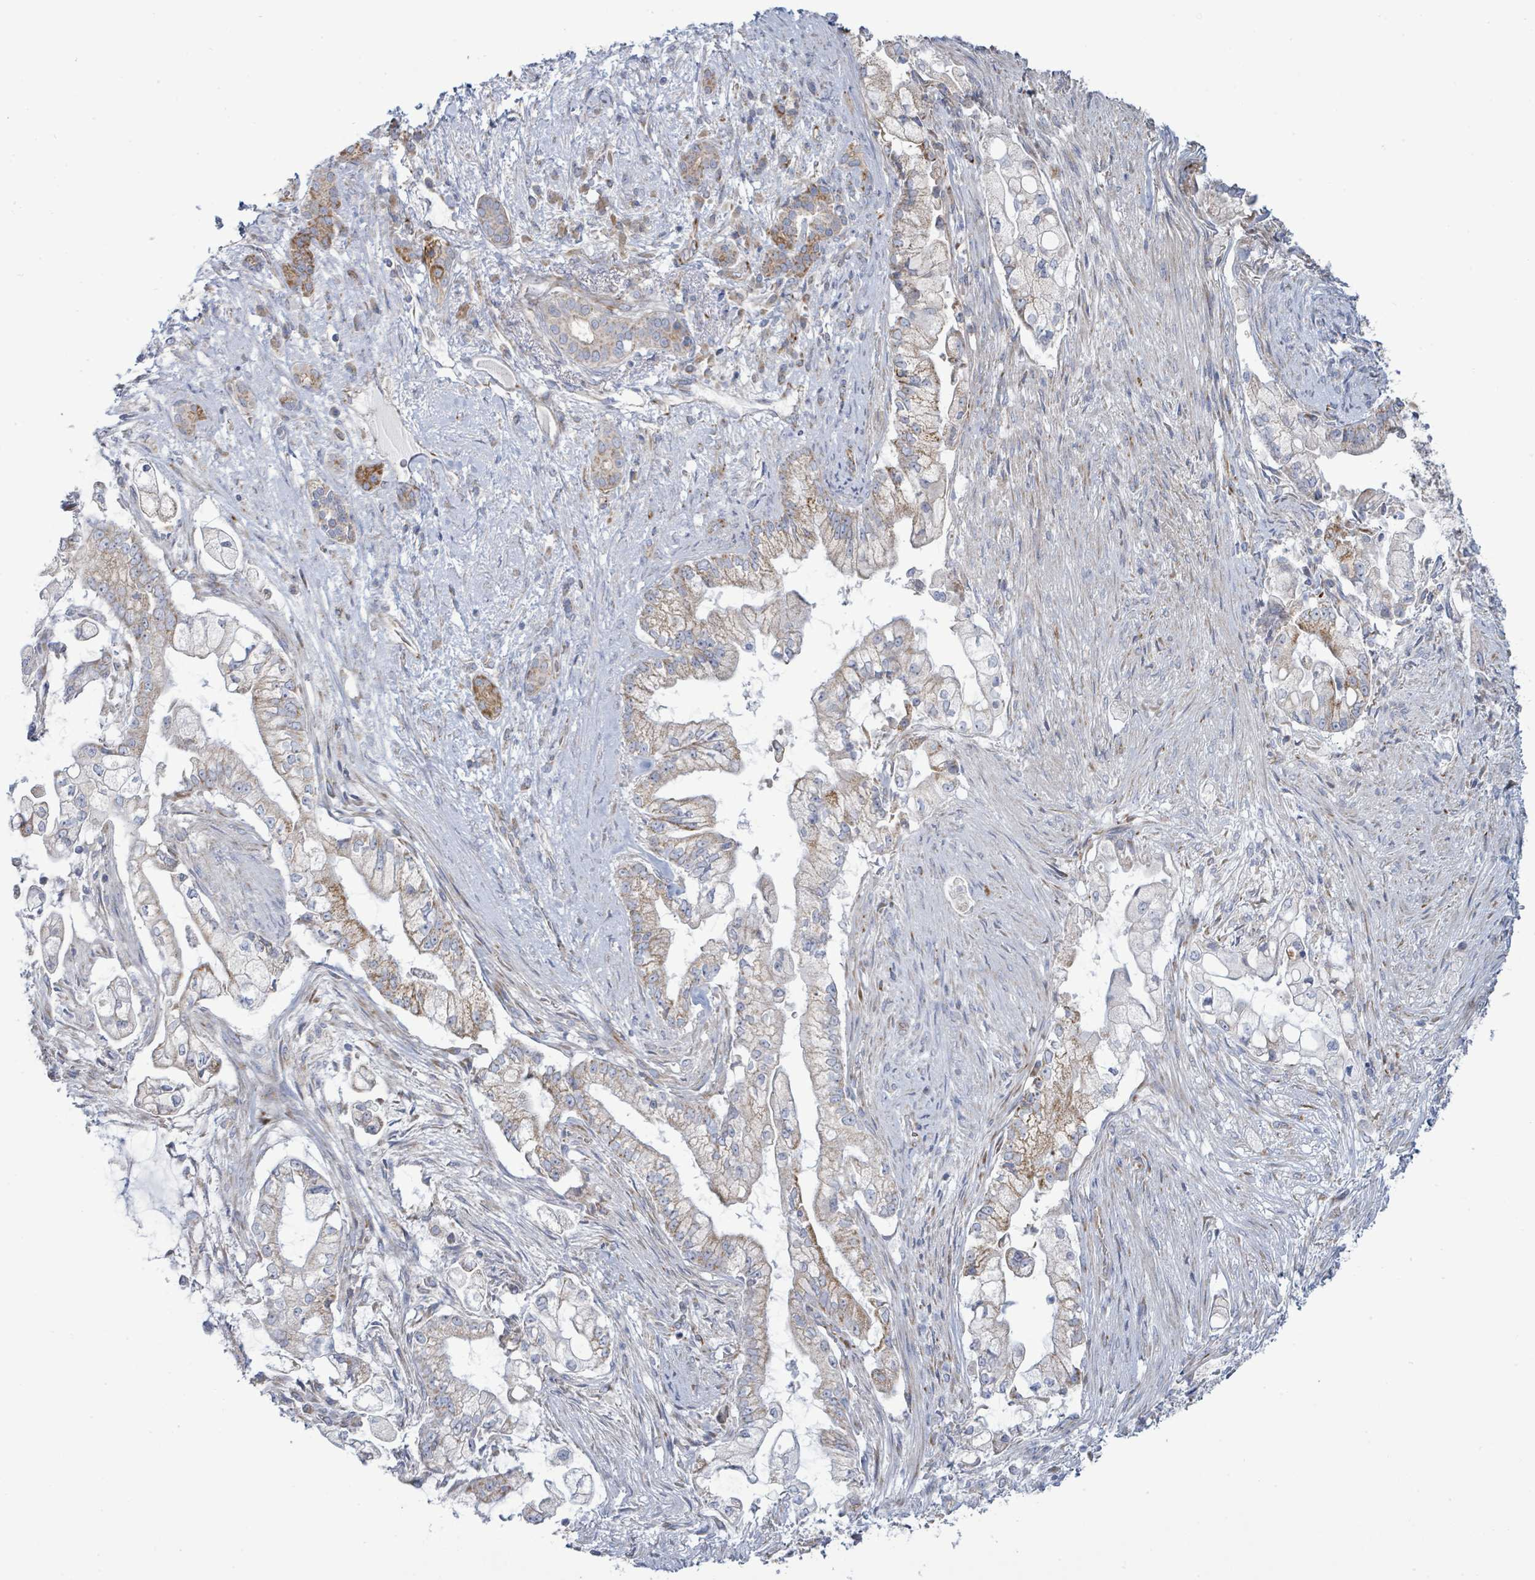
{"staining": {"intensity": "moderate", "quantity": "25%-75%", "location": "cytoplasmic/membranous"}, "tissue": "pancreatic cancer", "cell_type": "Tumor cells", "image_type": "cancer", "snomed": [{"axis": "morphology", "description": "Adenocarcinoma, NOS"}, {"axis": "topography", "description": "Pancreas"}], "caption": "Adenocarcinoma (pancreatic) was stained to show a protein in brown. There is medium levels of moderate cytoplasmic/membranous staining in about 25%-75% of tumor cells.", "gene": "ALG12", "patient": {"sex": "female", "age": 69}}